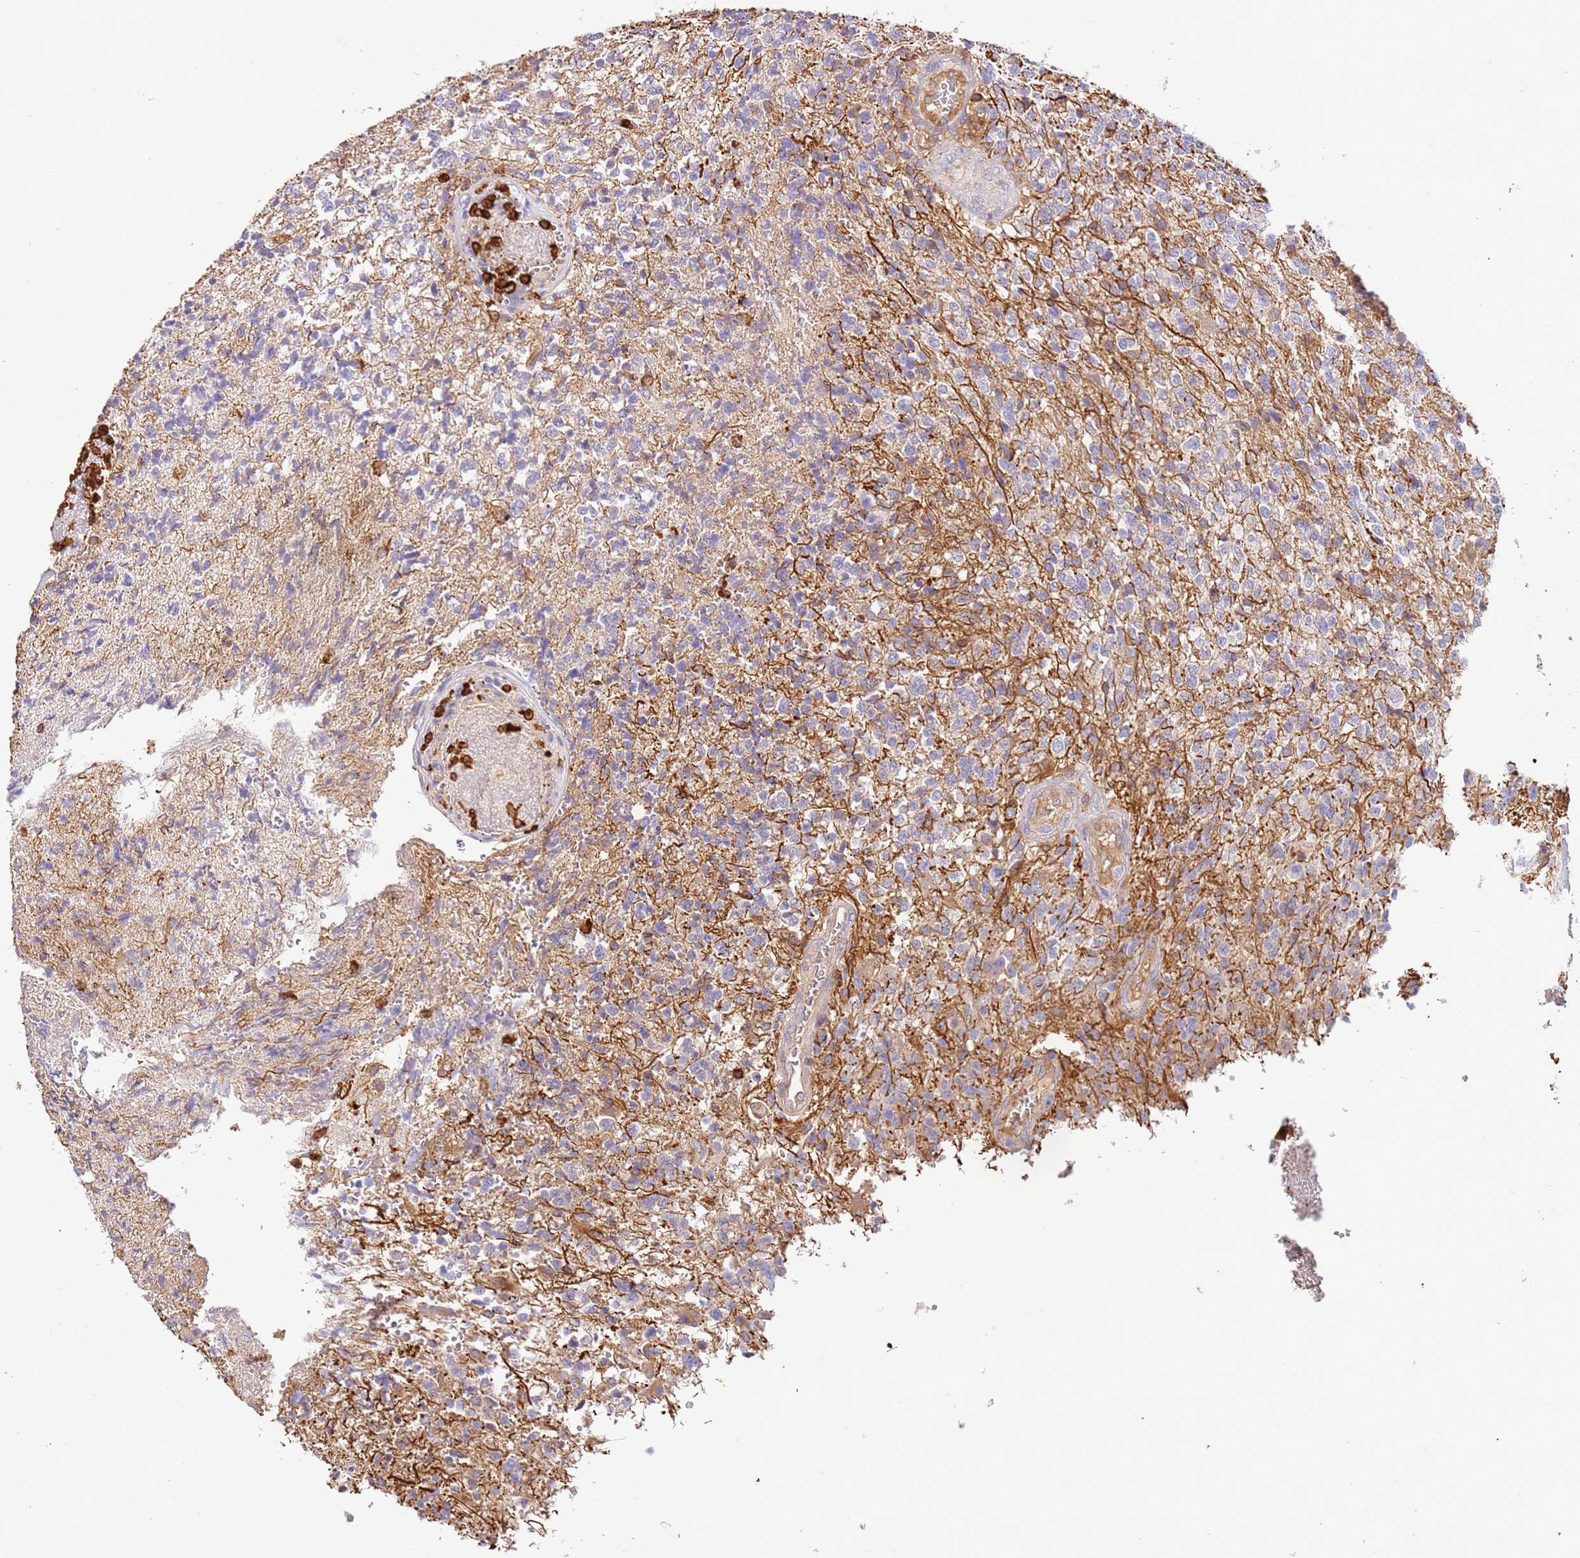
{"staining": {"intensity": "negative", "quantity": "none", "location": "none"}, "tissue": "glioma", "cell_type": "Tumor cells", "image_type": "cancer", "snomed": [{"axis": "morphology", "description": "Glioma, malignant, High grade"}, {"axis": "topography", "description": "Brain"}], "caption": "Malignant glioma (high-grade) stained for a protein using IHC shows no expression tumor cells.", "gene": "OR6P1", "patient": {"sex": "male", "age": 56}}